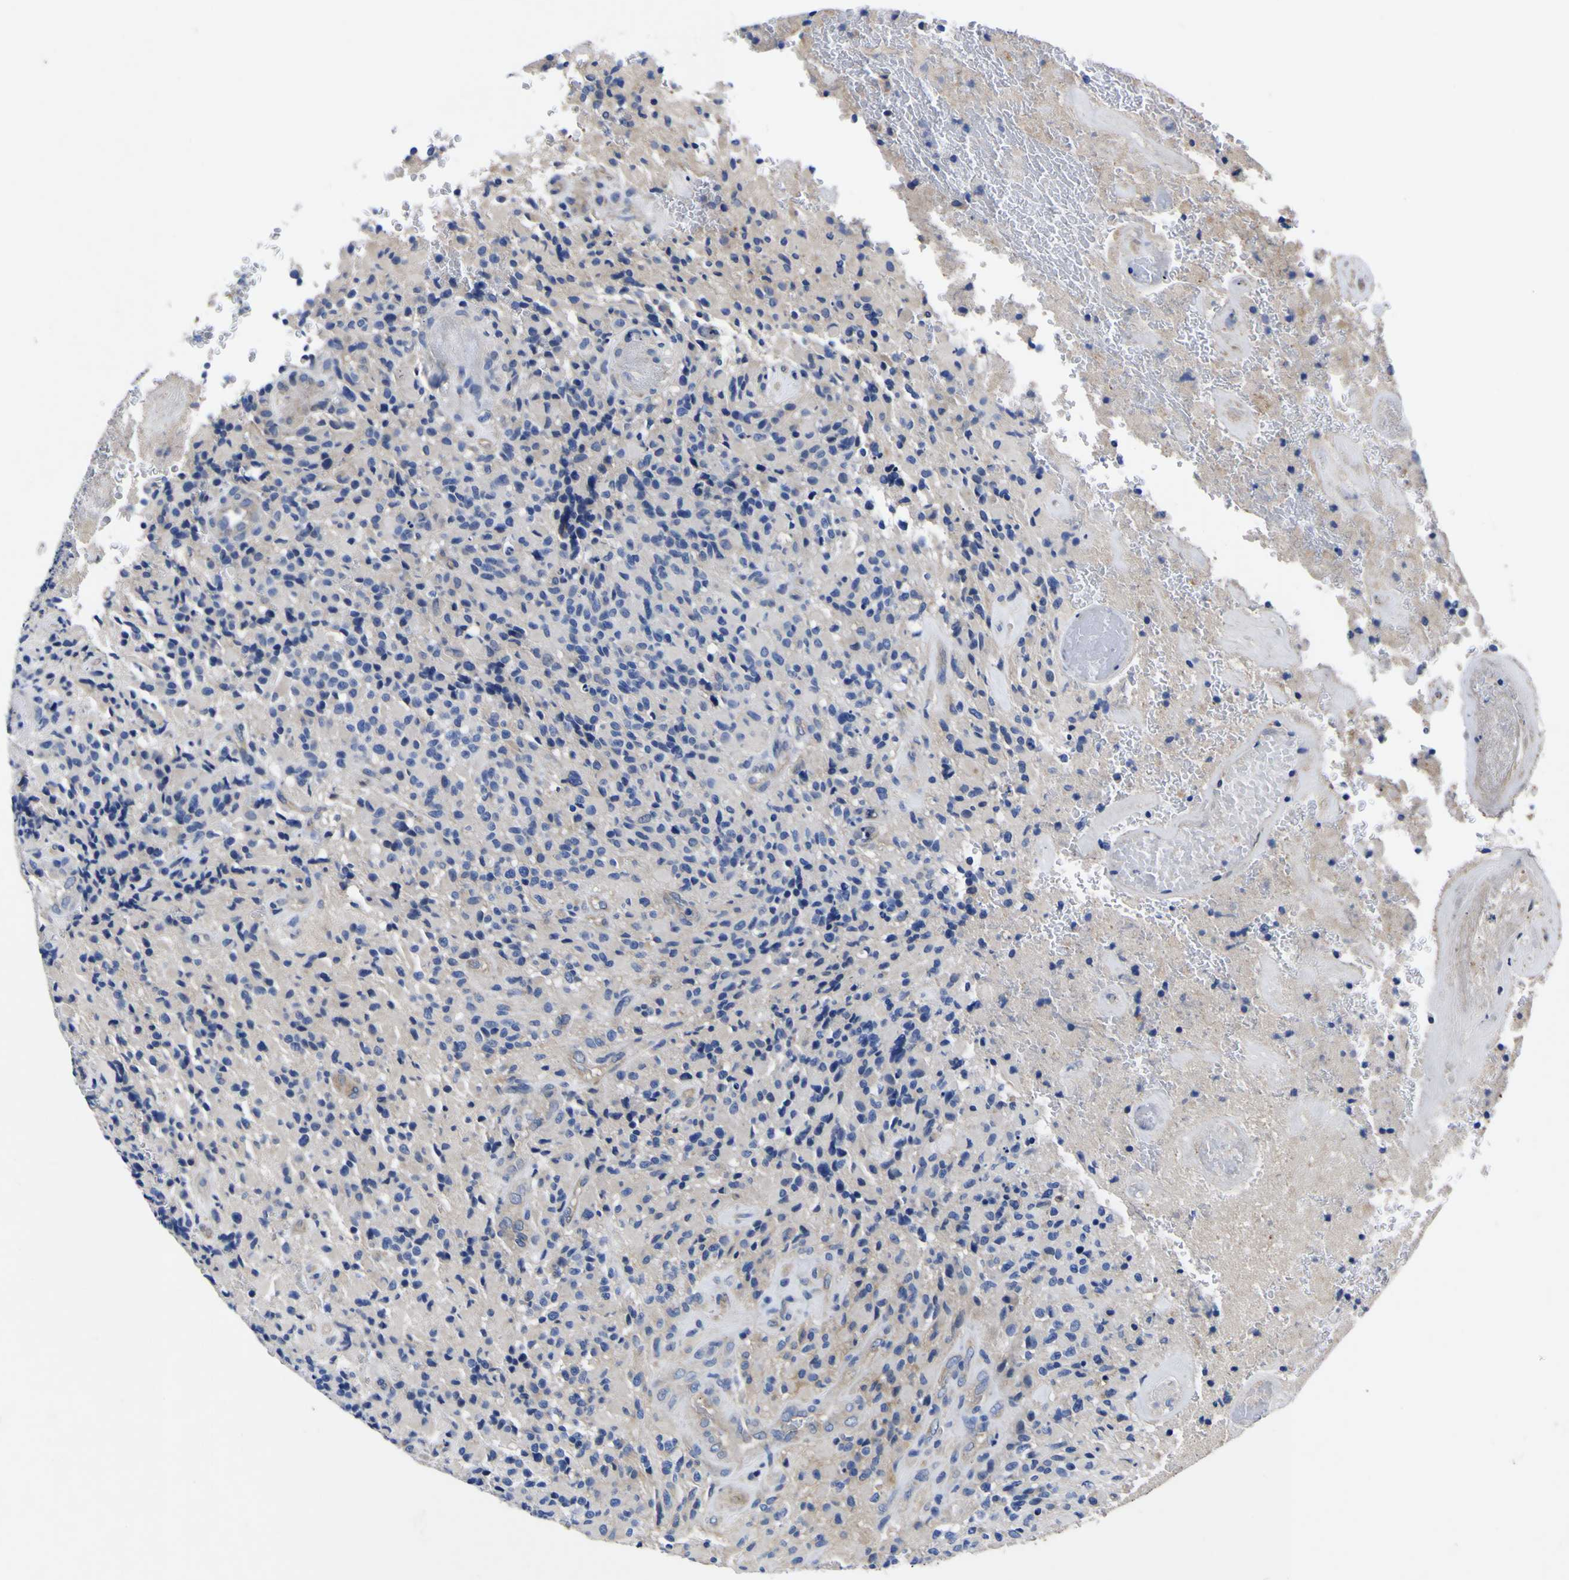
{"staining": {"intensity": "negative", "quantity": "none", "location": "none"}, "tissue": "glioma", "cell_type": "Tumor cells", "image_type": "cancer", "snomed": [{"axis": "morphology", "description": "Glioma, malignant, High grade"}, {"axis": "topography", "description": "Brain"}], "caption": "Photomicrograph shows no significant protein expression in tumor cells of glioma.", "gene": "VASN", "patient": {"sex": "male", "age": 71}}